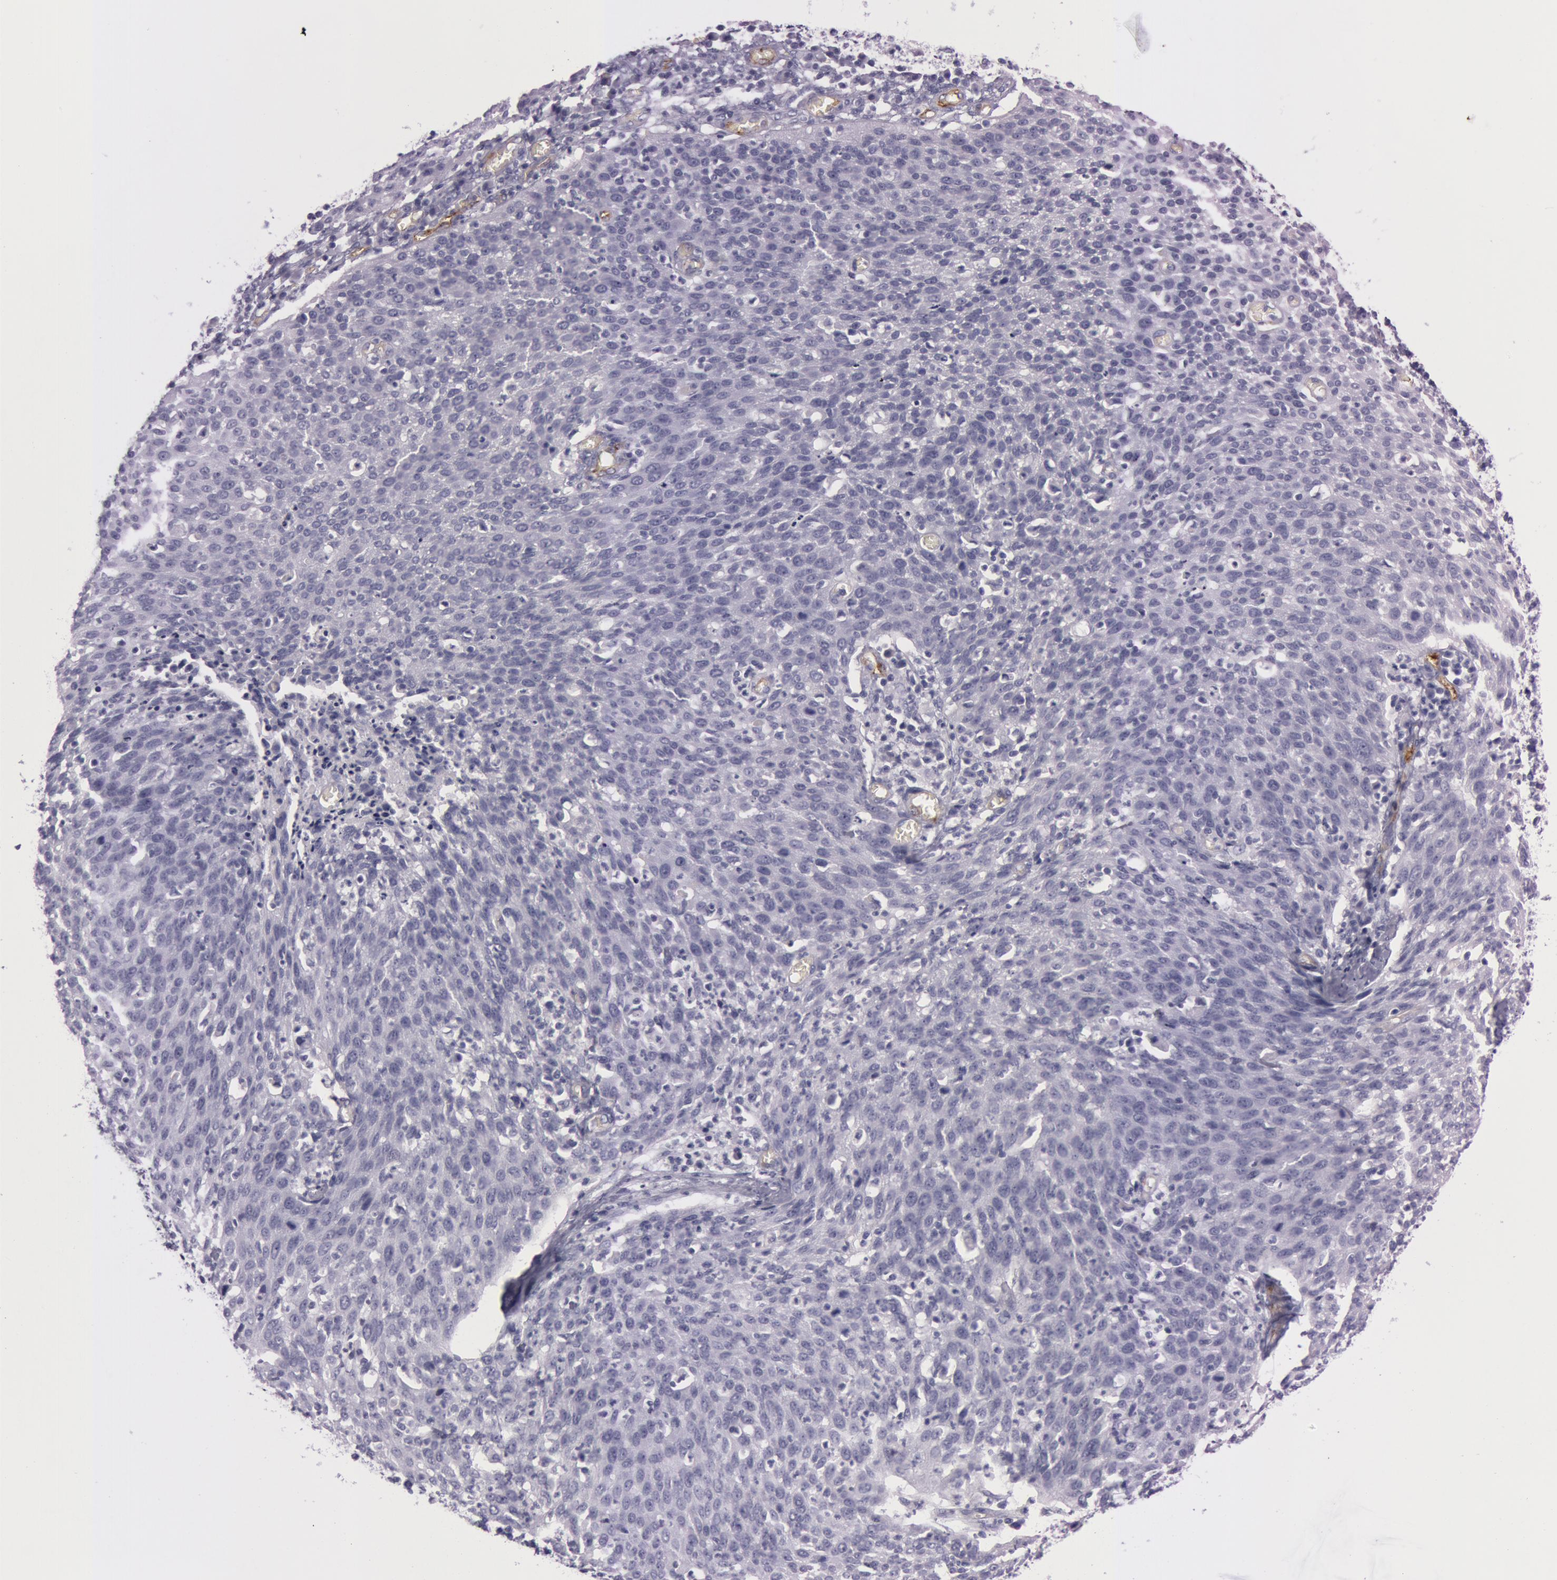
{"staining": {"intensity": "negative", "quantity": "none", "location": "none"}, "tissue": "cervical cancer", "cell_type": "Tumor cells", "image_type": "cancer", "snomed": [{"axis": "morphology", "description": "Squamous cell carcinoma, NOS"}, {"axis": "topography", "description": "Cervix"}], "caption": "Protein analysis of cervical cancer (squamous cell carcinoma) exhibits no significant positivity in tumor cells. The staining was performed using DAB (3,3'-diaminobenzidine) to visualize the protein expression in brown, while the nuclei were stained in blue with hematoxylin (Magnification: 20x).", "gene": "FOLH1", "patient": {"sex": "female", "age": 38}}